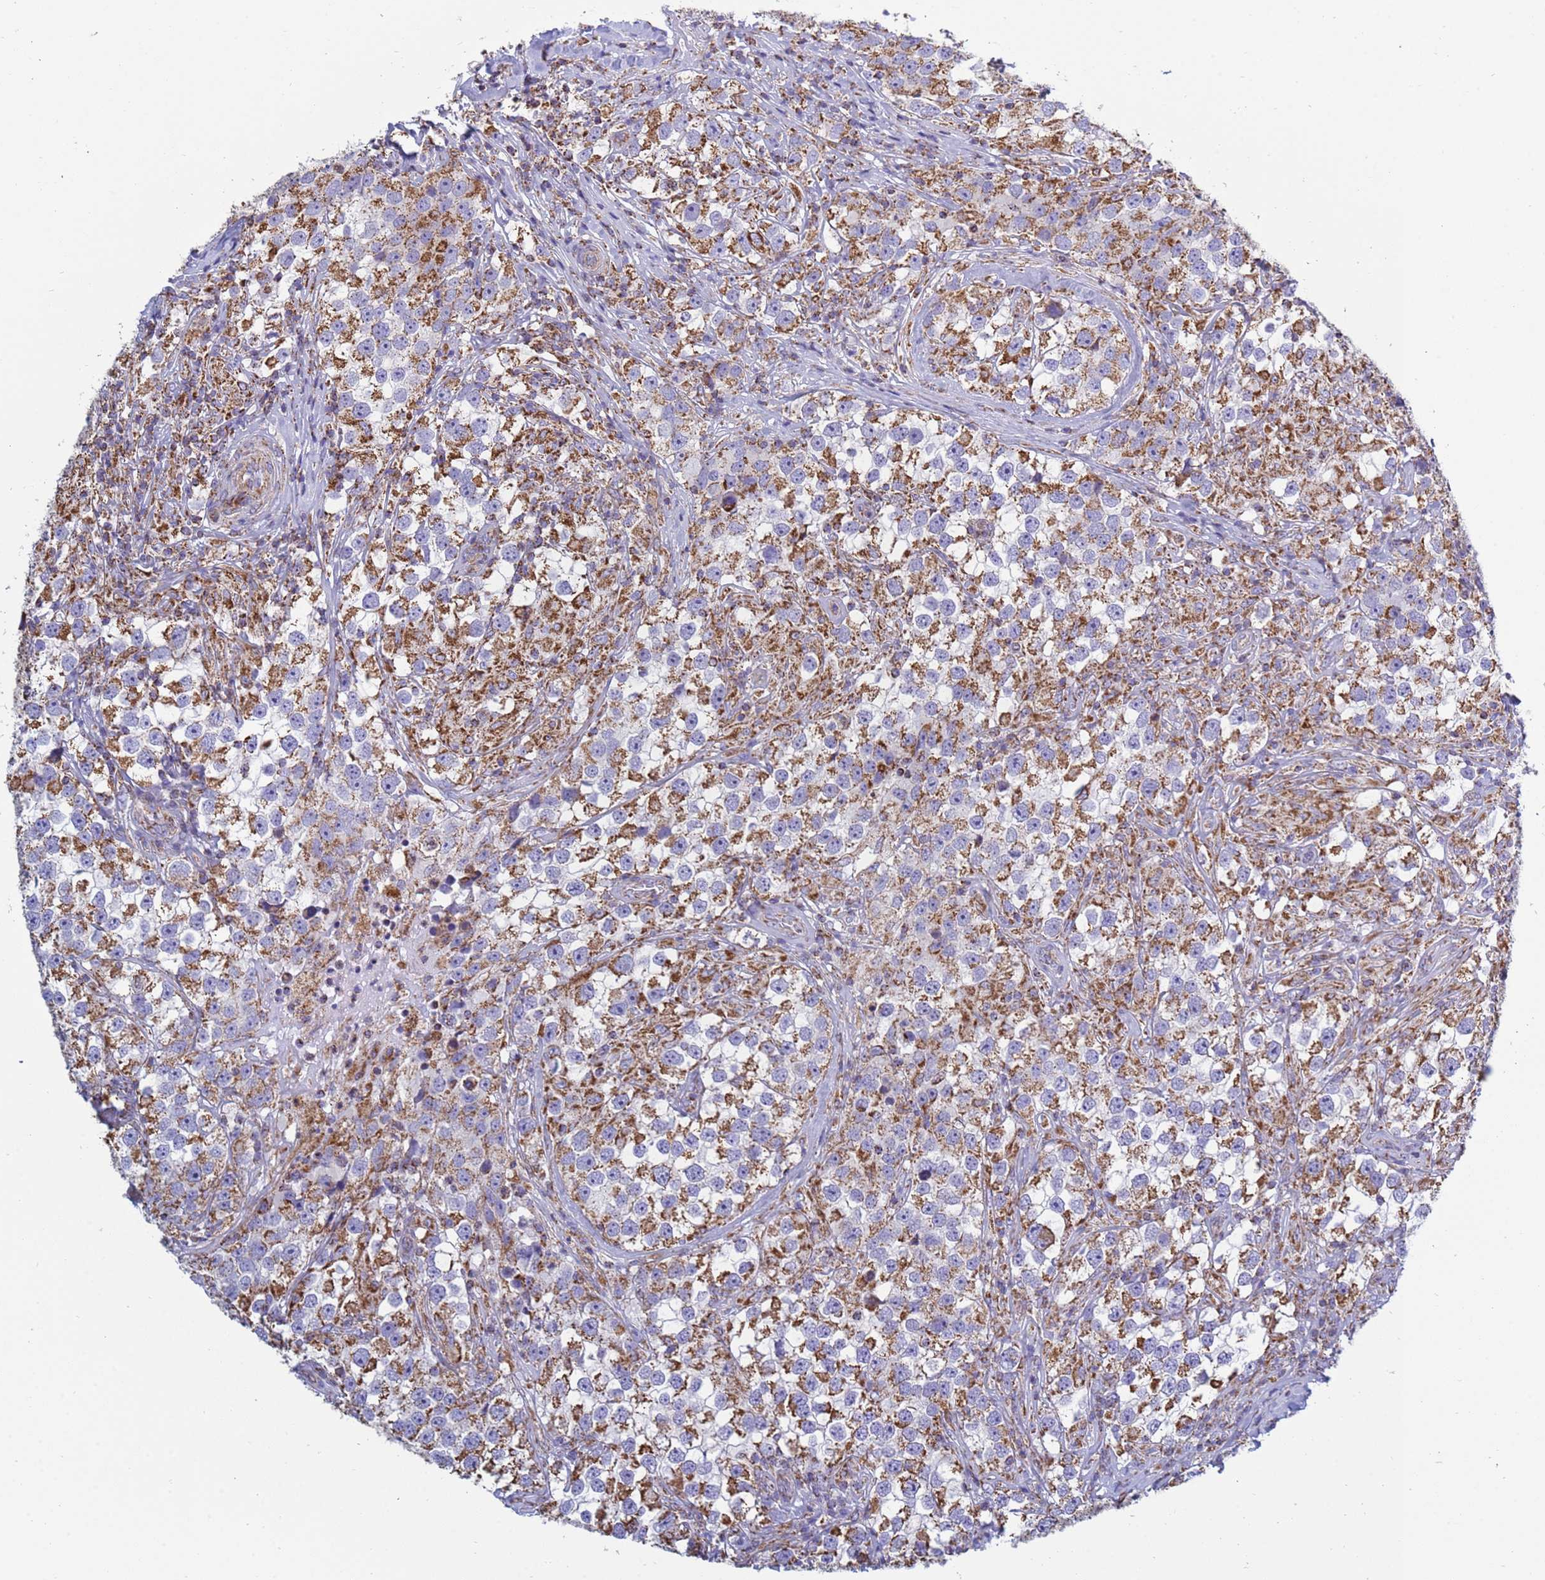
{"staining": {"intensity": "strong", "quantity": "25%-75%", "location": "cytoplasmic/membranous"}, "tissue": "testis cancer", "cell_type": "Tumor cells", "image_type": "cancer", "snomed": [{"axis": "morphology", "description": "Seminoma, NOS"}, {"axis": "topography", "description": "Testis"}], "caption": "Seminoma (testis) stained with immunohistochemistry (IHC) reveals strong cytoplasmic/membranous expression in approximately 25%-75% of tumor cells. (IHC, brightfield microscopy, high magnification).", "gene": "COQ4", "patient": {"sex": "male", "age": 46}}